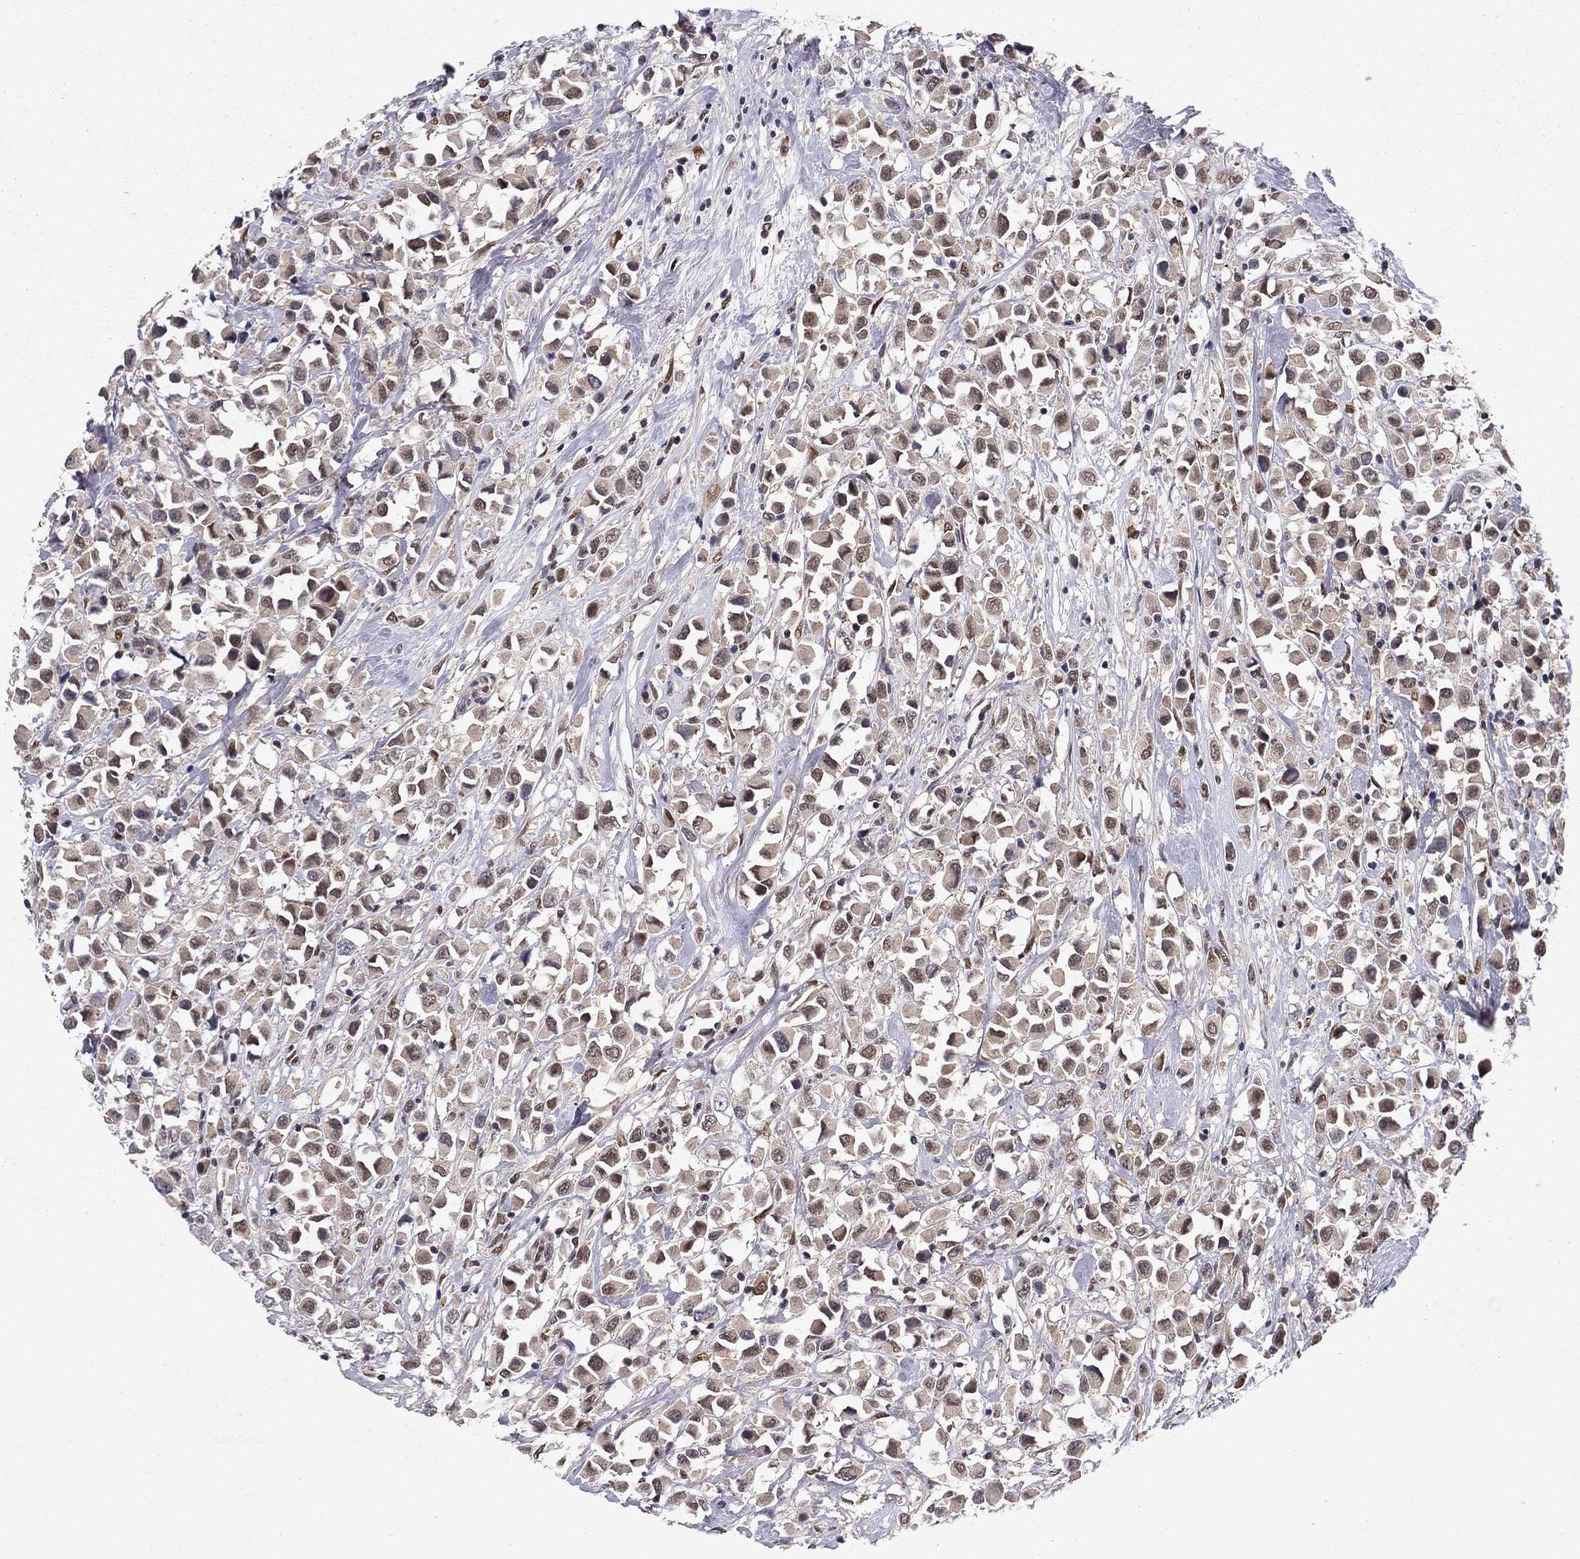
{"staining": {"intensity": "negative", "quantity": "none", "location": "none"}, "tissue": "breast cancer", "cell_type": "Tumor cells", "image_type": "cancer", "snomed": [{"axis": "morphology", "description": "Duct carcinoma"}, {"axis": "topography", "description": "Breast"}], "caption": "Immunohistochemistry (IHC) photomicrograph of neoplastic tissue: human breast cancer stained with DAB displays no significant protein positivity in tumor cells.", "gene": "CRTC1", "patient": {"sex": "female", "age": 61}}